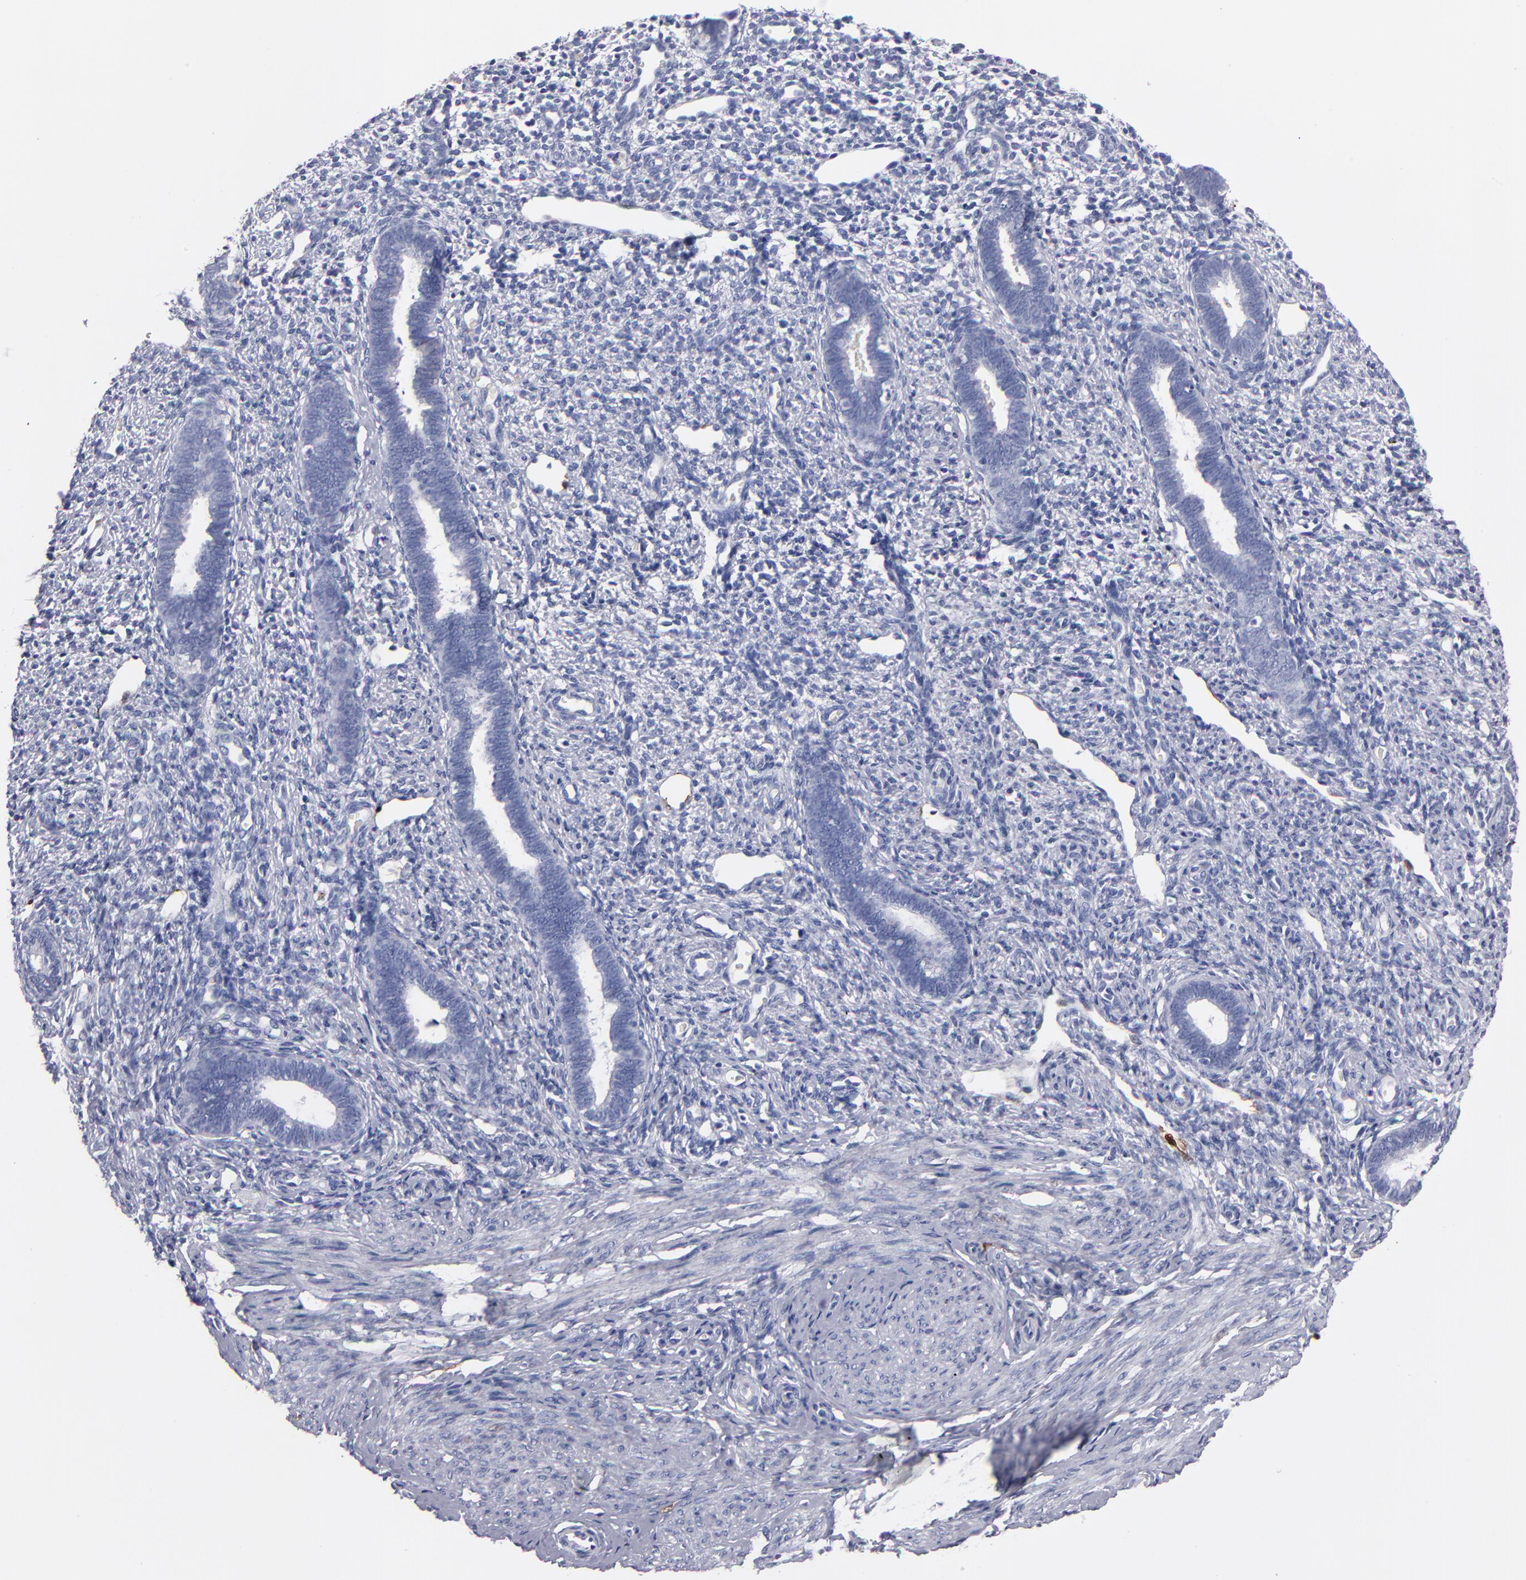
{"staining": {"intensity": "negative", "quantity": "none", "location": "none"}, "tissue": "endometrium", "cell_type": "Cells in endometrial stroma", "image_type": "normal", "snomed": [{"axis": "morphology", "description": "Normal tissue, NOS"}, {"axis": "topography", "description": "Endometrium"}], "caption": "Immunohistochemical staining of unremarkable human endometrium displays no significant positivity in cells in endometrial stroma.", "gene": "FABP4", "patient": {"sex": "female", "age": 27}}